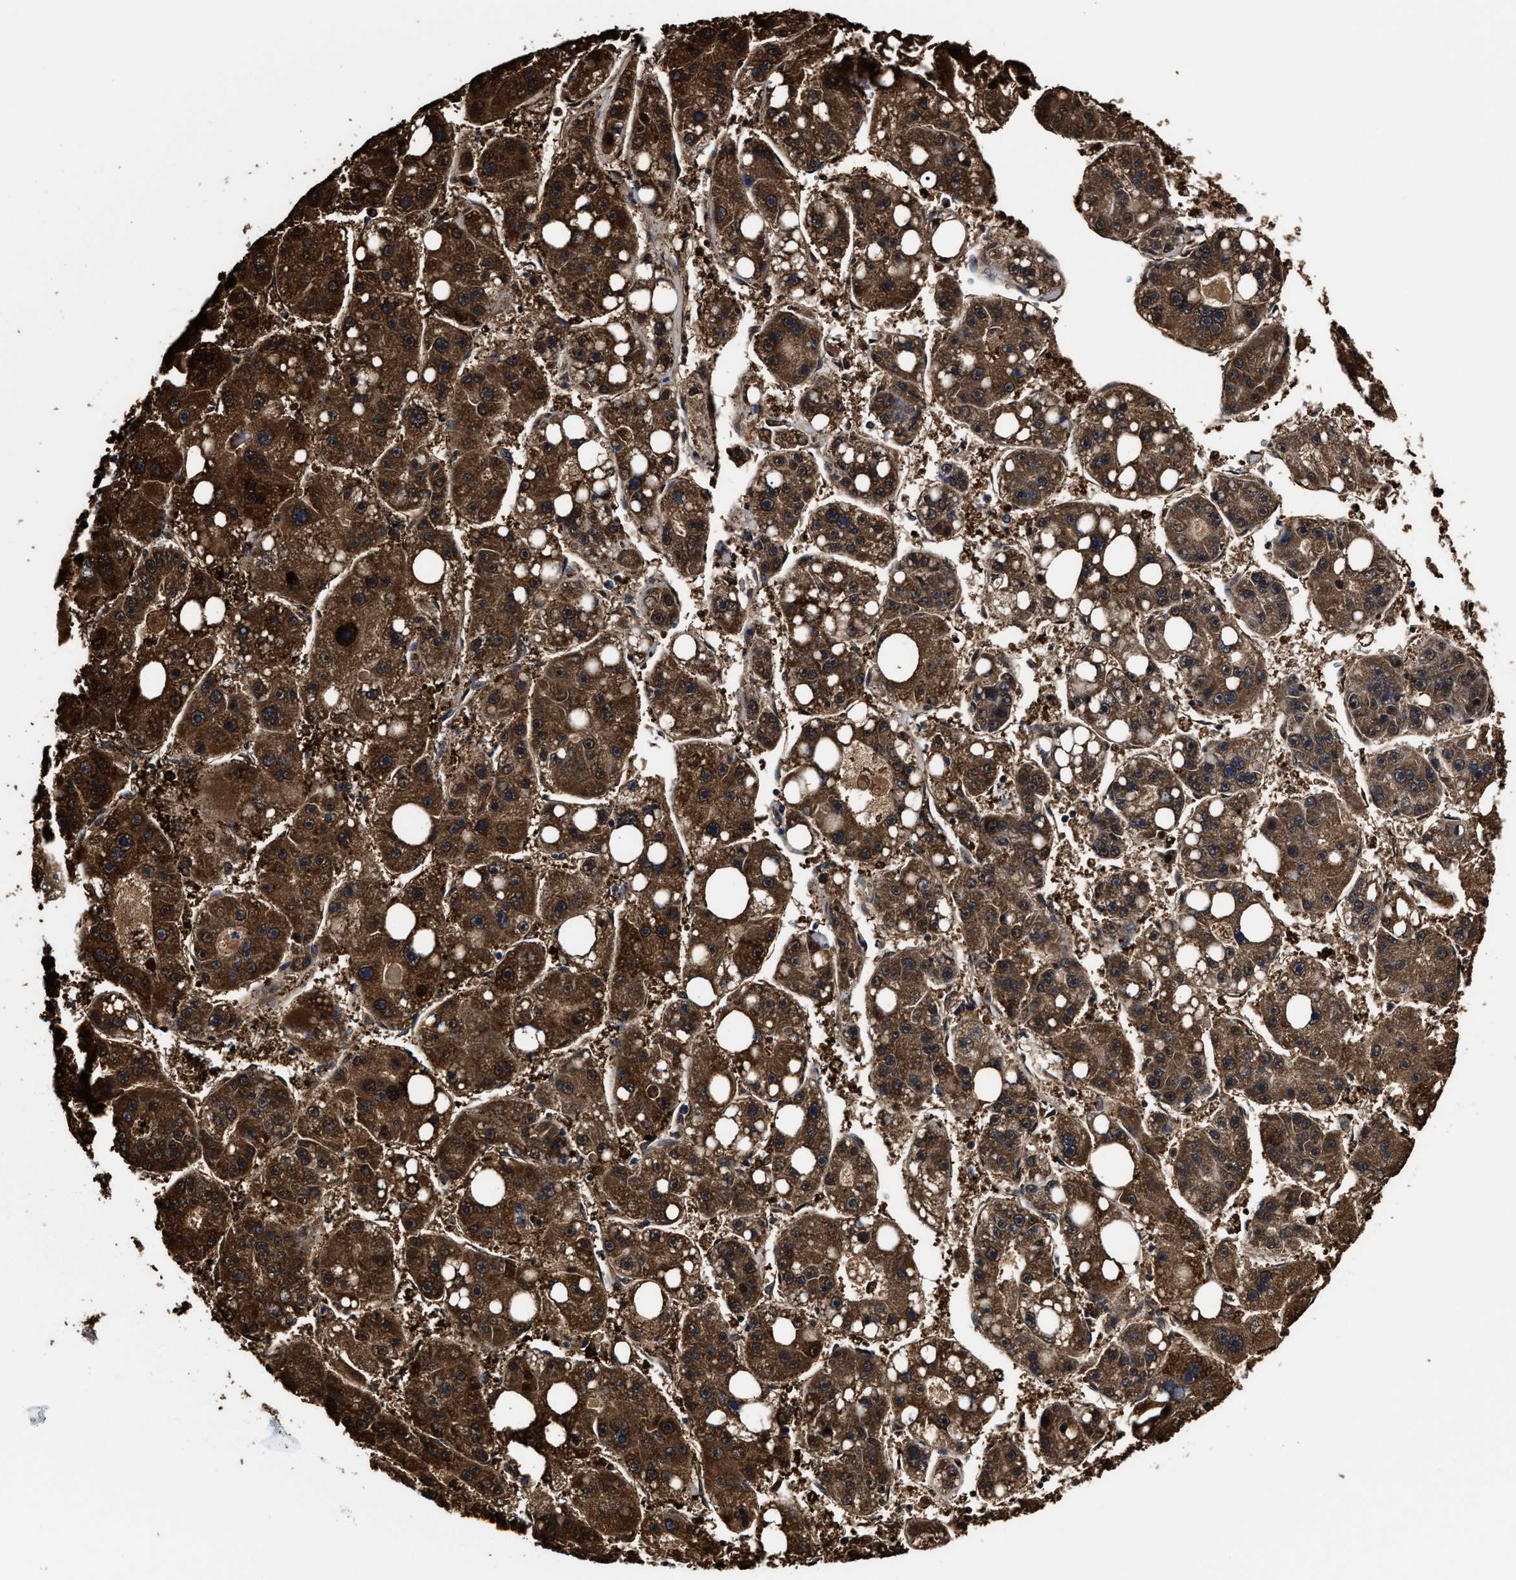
{"staining": {"intensity": "strong", "quantity": ">75%", "location": "cytoplasmic/membranous"}, "tissue": "liver cancer", "cell_type": "Tumor cells", "image_type": "cancer", "snomed": [{"axis": "morphology", "description": "Carcinoma, Hepatocellular, NOS"}, {"axis": "topography", "description": "Liver"}], "caption": "DAB (3,3'-diaminobenzidine) immunohistochemical staining of human liver cancer displays strong cytoplasmic/membranous protein positivity in about >75% of tumor cells.", "gene": "PRPF4B", "patient": {"sex": "female", "age": 61}}